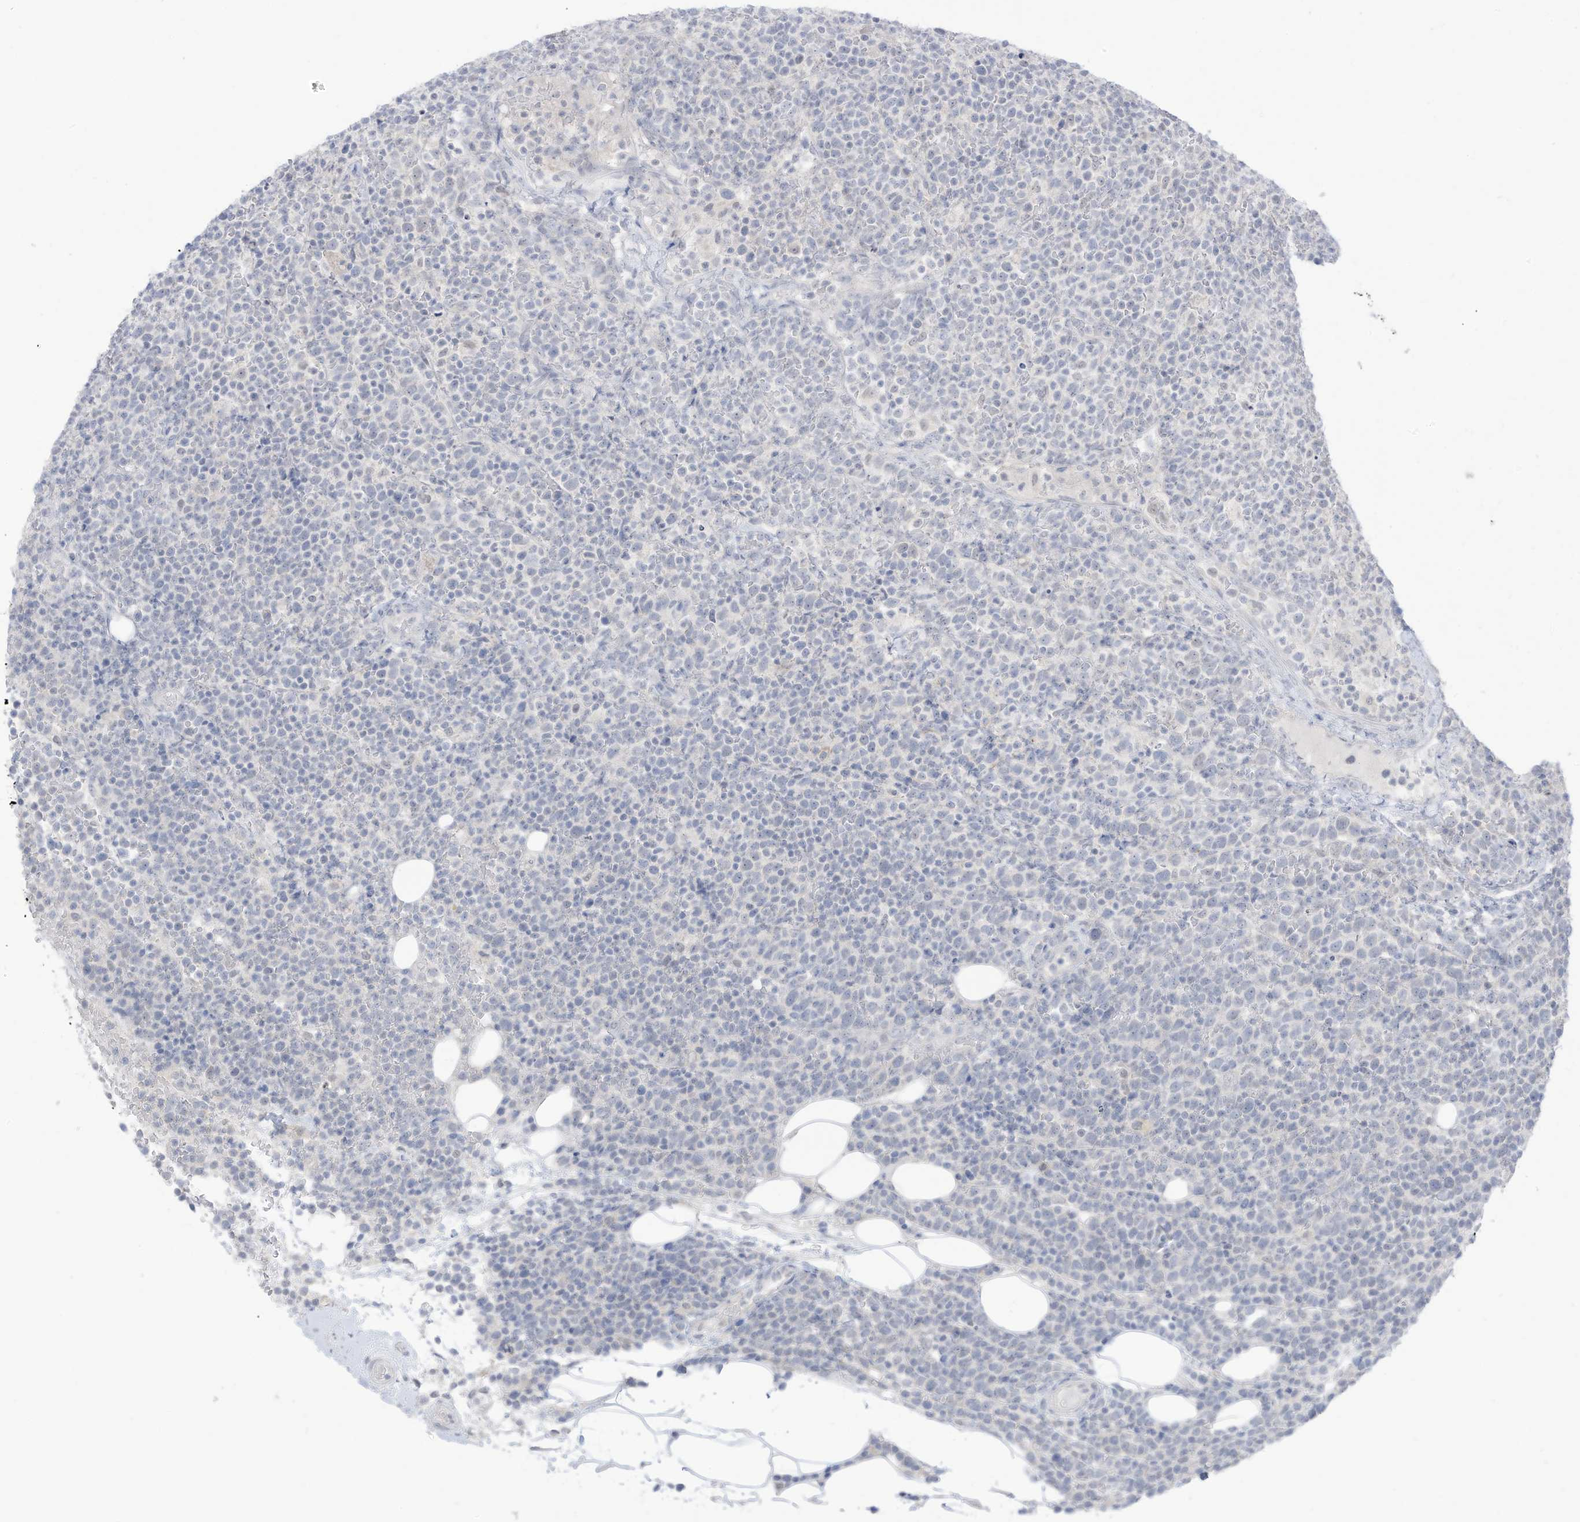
{"staining": {"intensity": "negative", "quantity": "none", "location": "none"}, "tissue": "lymphoma", "cell_type": "Tumor cells", "image_type": "cancer", "snomed": [{"axis": "morphology", "description": "Malignant lymphoma, non-Hodgkin's type, High grade"}, {"axis": "topography", "description": "Lymph node"}], "caption": "IHC micrograph of neoplastic tissue: human lymphoma stained with DAB shows no significant protein positivity in tumor cells.", "gene": "OGT", "patient": {"sex": "male", "age": 61}}